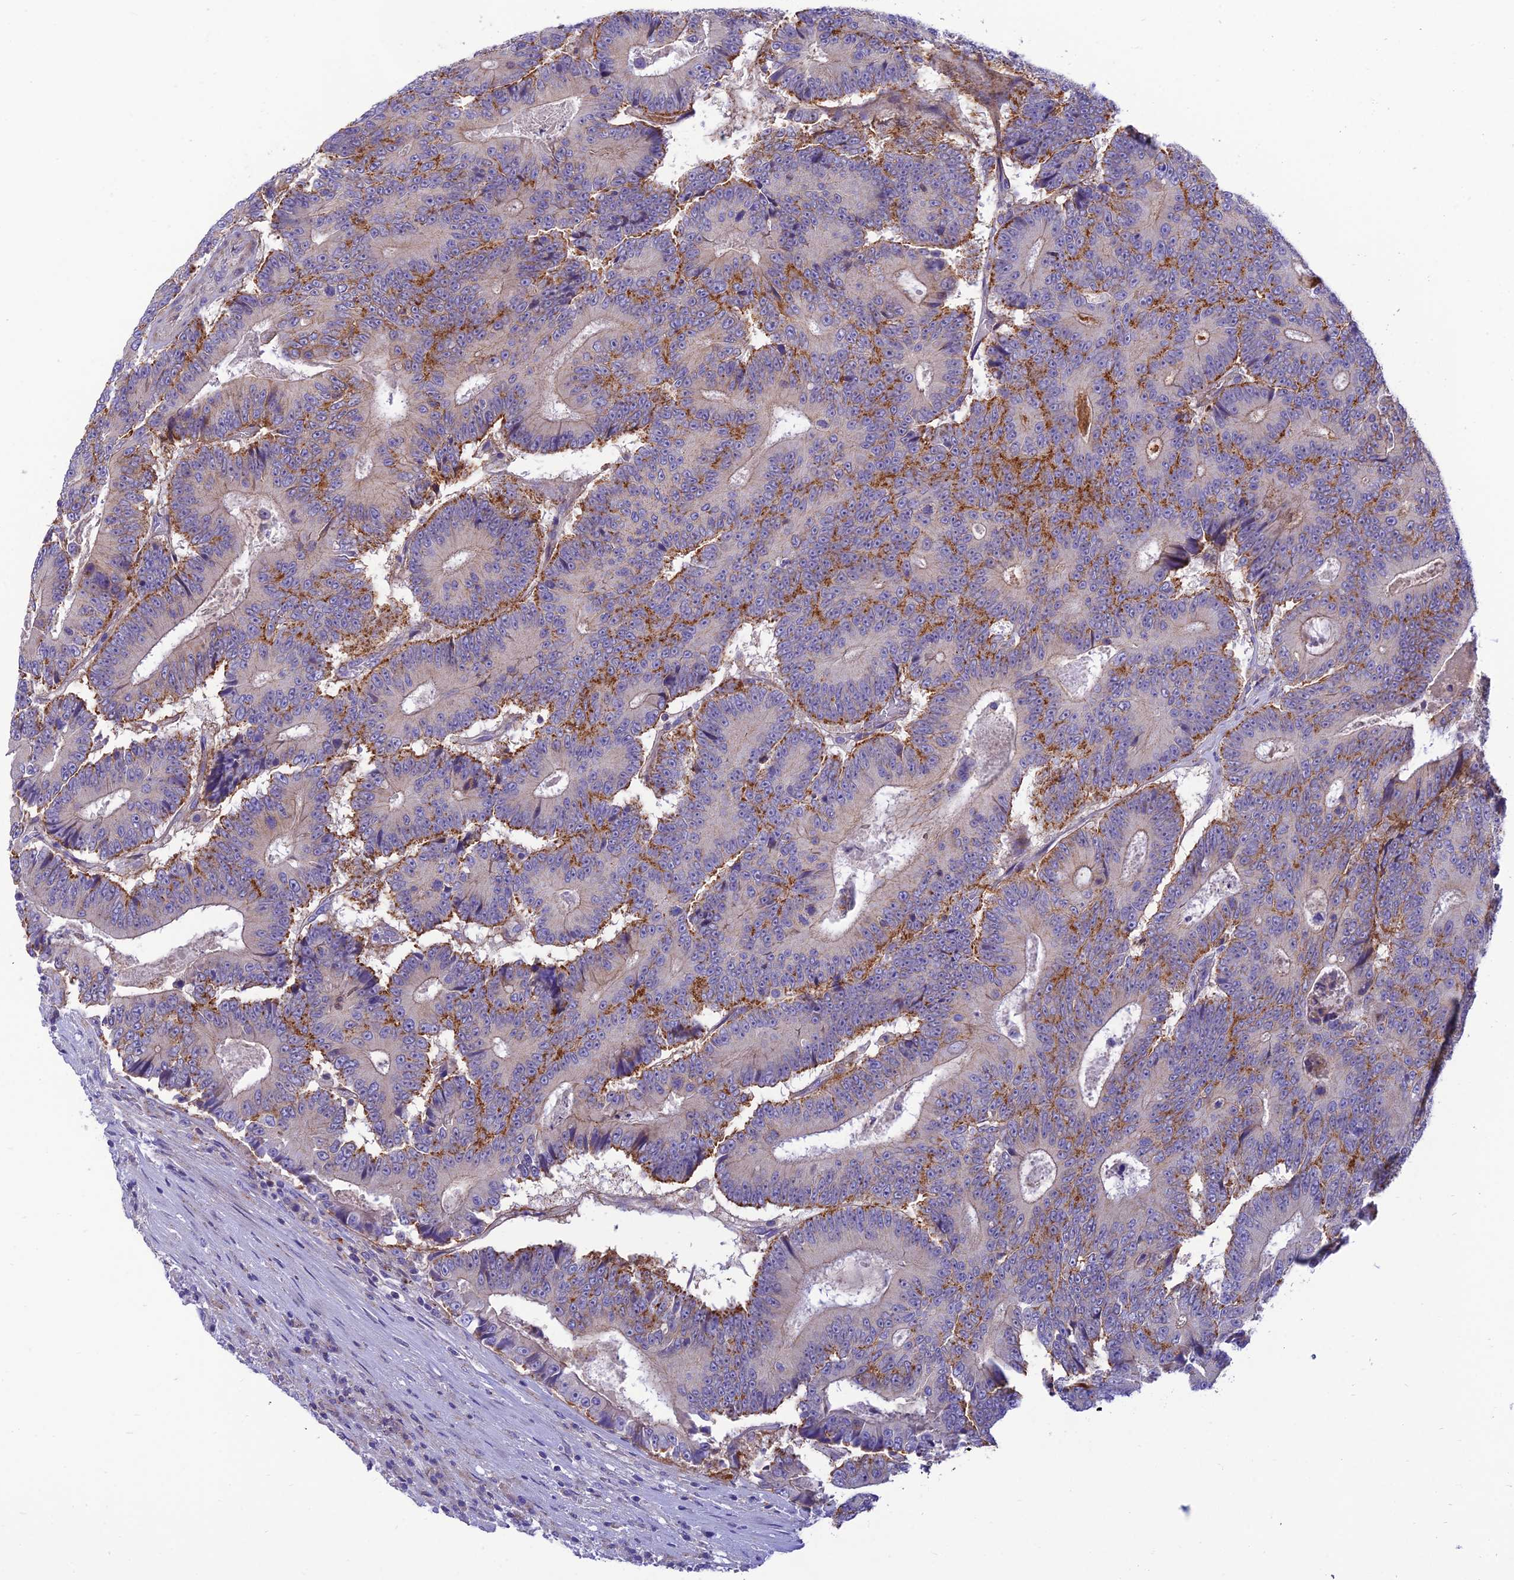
{"staining": {"intensity": "moderate", "quantity": "<25%", "location": "cytoplasmic/membranous"}, "tissue": "colorectal cancer", "cell_type": "Tumor cells", "image_type": "cancer", "snomed": [{"axis": "morphology", "description": "Adenocarcinoma, NOS"}, {"axis": "topography", "description": "Colon"}], "caption": "Protein analysis of colorectal cancer tissue demonstrates moderate cytoplasmic/membranous expression in approximately <25% of tumor cells. The protein of interest is stained brown, and the nuclei are stained in blue (DAB IHC with brightfield microscopy, high magnification).", "gene": "CCDC157", "patient": {"sex": "male", "age": 83}}